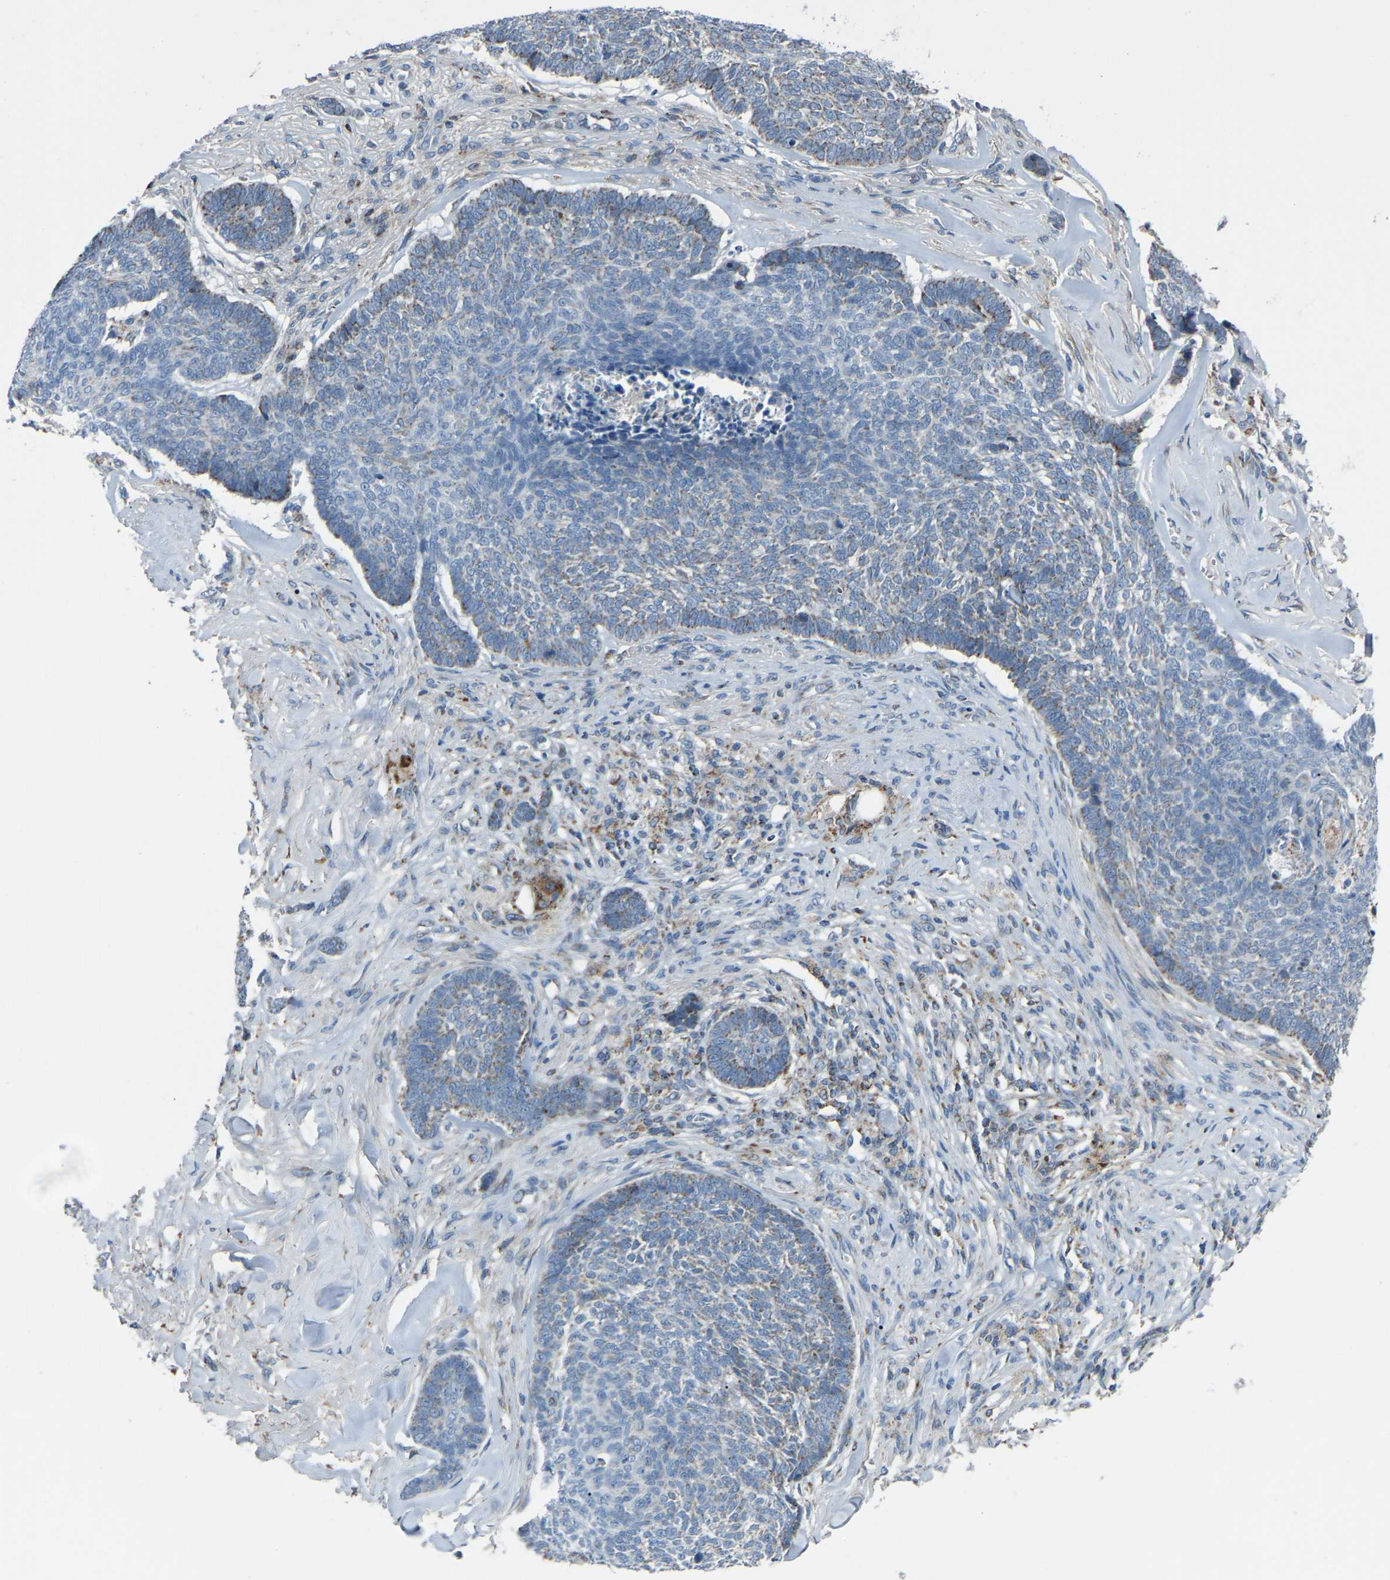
{"staining": {"intensity": "weak", "quantity": "<25%", "location": "cytoplasmic/membranous"}, "tissue": "skin cancer", "cell_type": "Tumor cells", "image_type": "cancer", "snomed": [{"axis": "morphology", "description": "Basal cell carcinoma"}, {"axis": "topography", "description": "Skin"}], "caption": "Immunohistochemistry histopathology image of neoplastic tissue: skin basal cell carcinoma stained with DAB exhibits no significant protein staining in tumor cells.", "gene": "CANT1", "patient": {"sex": "male", "age": 84}}